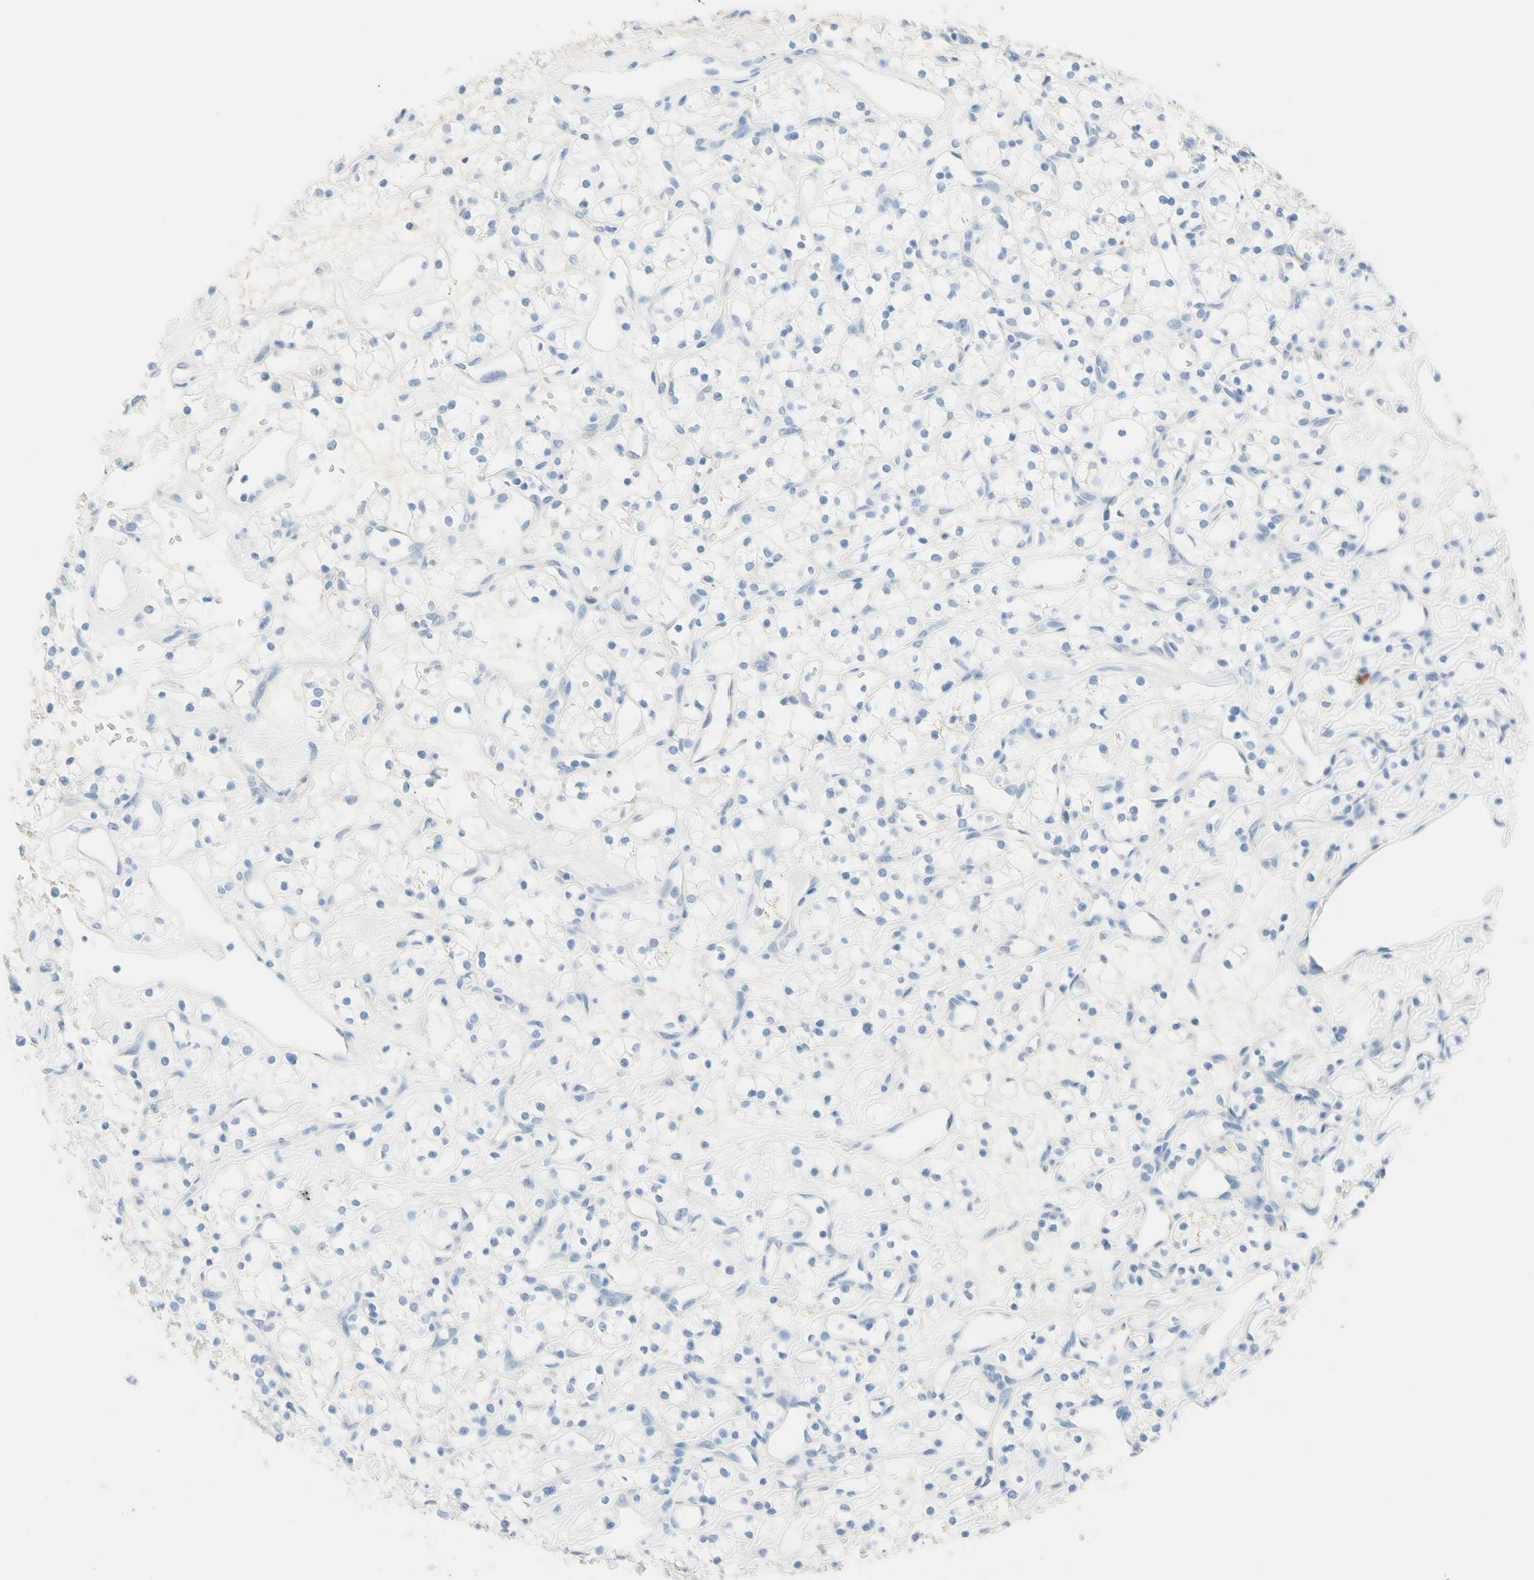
{"staining": {"intensity": "negative", "quantity": "none", "location": "none"}, "tissue": "renal cancer", "cell_type": "Tumor cells", "image_type": "cancer", "snomed": [{"axis": "morphology", "description": "Adenocarcinoma, NOS"}, {"axis": "topography", "description": "Kidney"}], "caption": "Adenocarcinoma (renal) was stained to show a protein in brown. There is no significant positivity in tumor cells.", "gene": "IL6ST", "patient": {"sex": "female", "age": 60}}